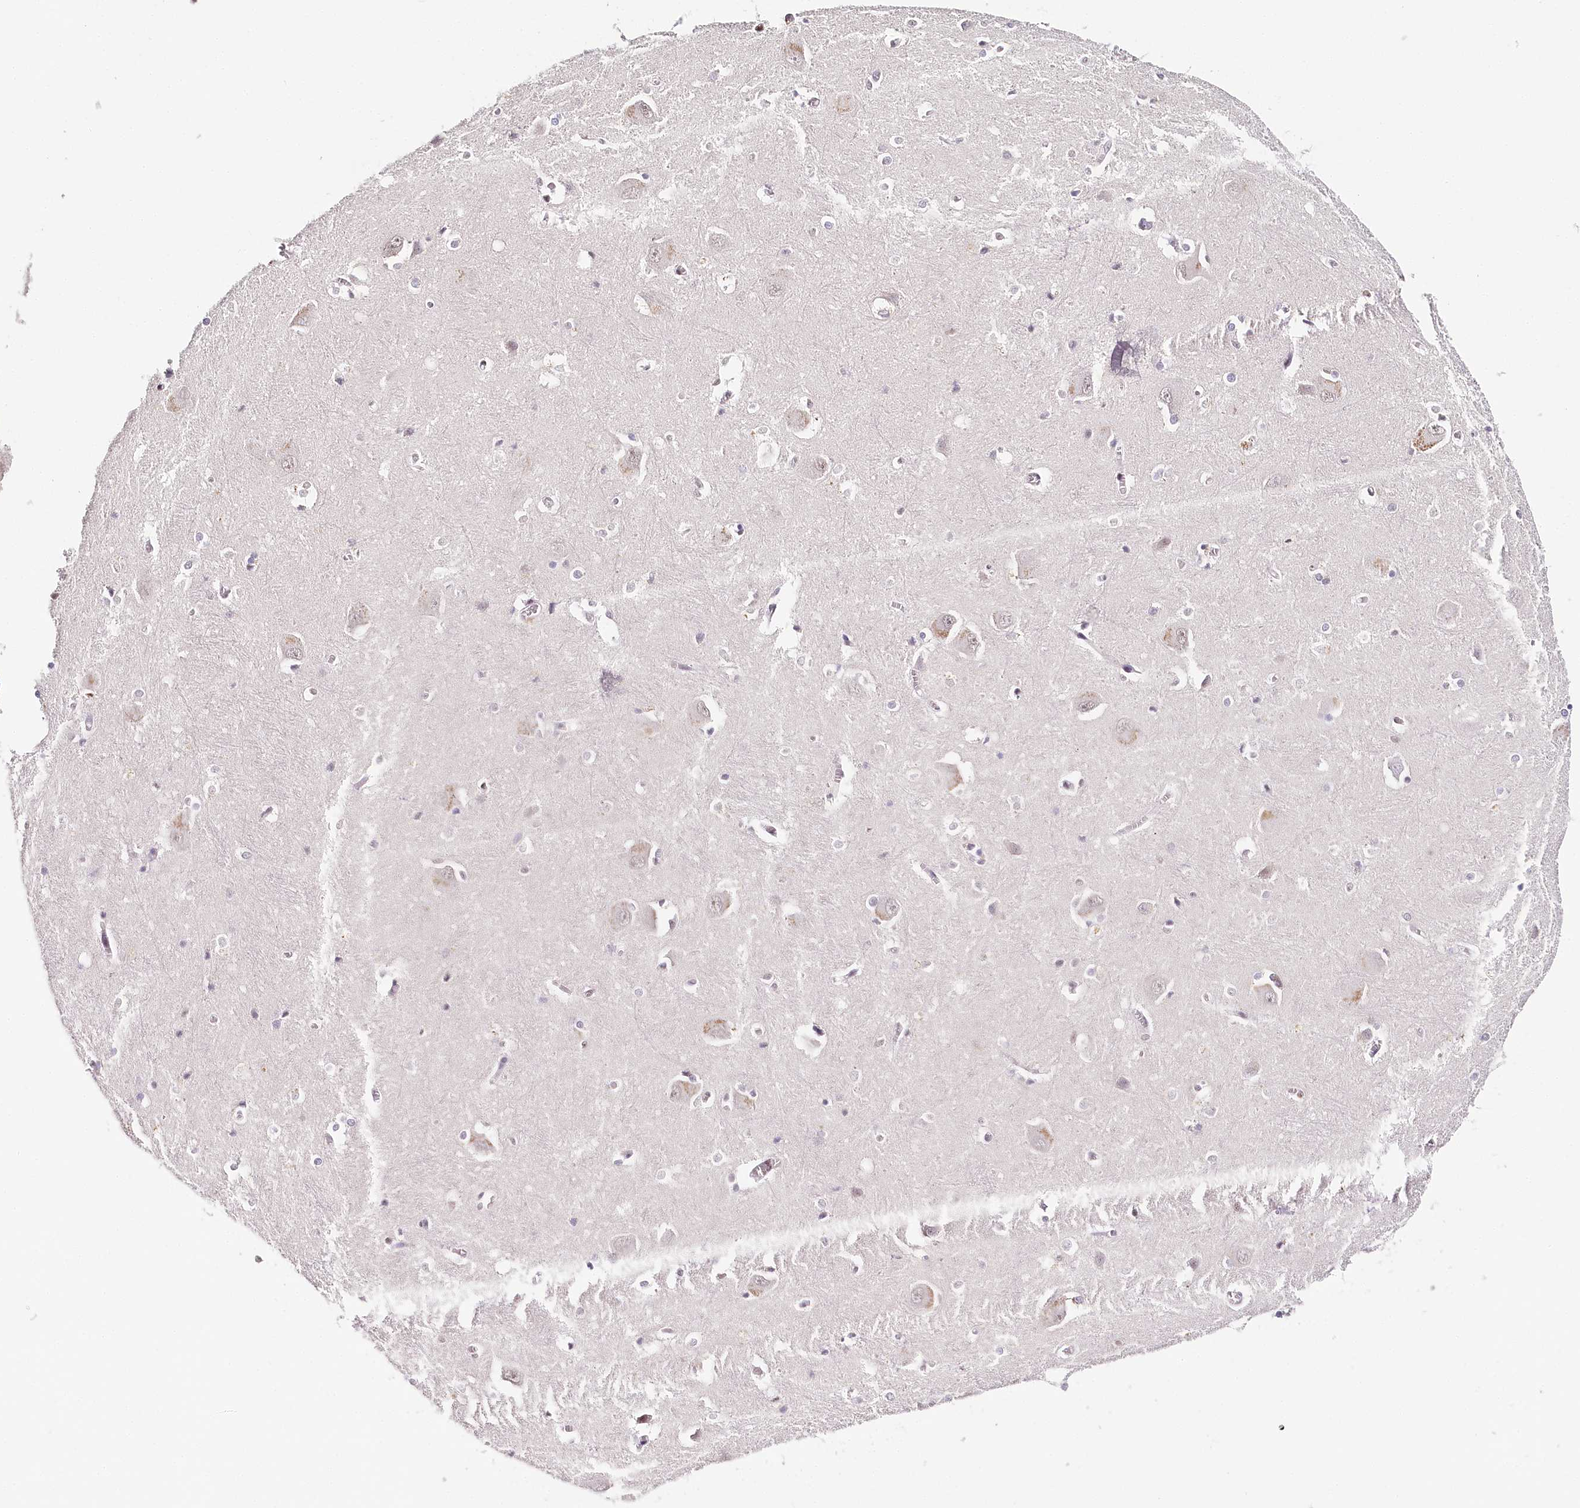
{"staining": {"intensity": "weak", "quantity": "<25%", "location": "nuclear"}, "tissue": "caudate", "cell_type": "Glial cells", "image_type": "normal", "snomed": [{"axis": "morphology", "description": "Normal tissue, NOS"}, {"axis": "topography", "description": "Lateral ventricle wall"}], "caption": "This histopathology image is of normal caudate stained with immunohistochemistry to label a protein in brown with the nuclei are counter-stained blue. There is no expression in glial cells.", "gene": "TP53", "patient": {"sex": "male", "age": 37}}